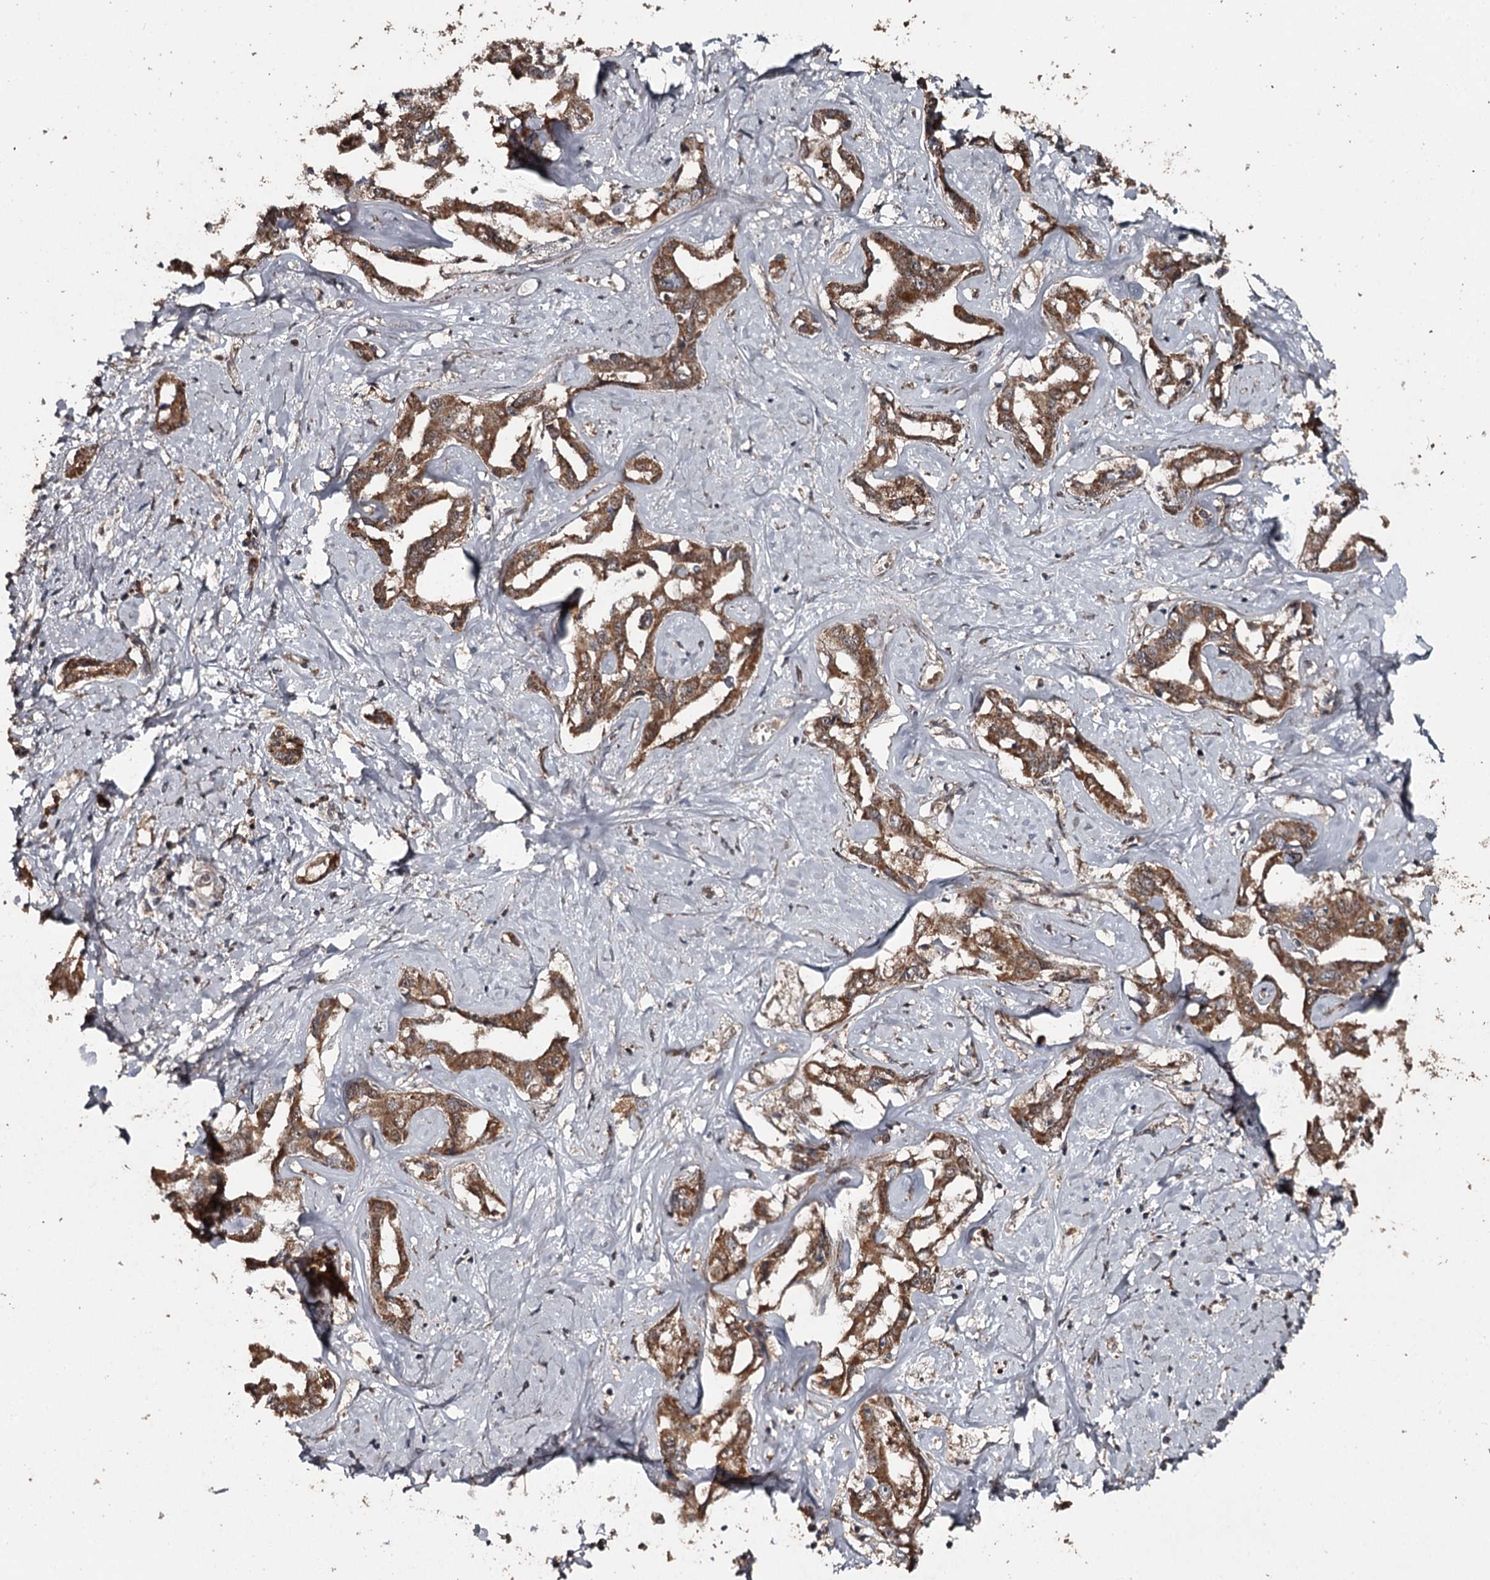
{"staining": {"intensity": "strong", "quantity": ">75%", "location": "cytoplasmic/membranous"}, "tissue": "liver cancer", "cell_type": "Tumor cells", "image_type": "cancer", "snomed": [{"axis": "morphology", "description": "Cholangiocarcinoma"}, {"axis": "topography", "description": "Liver"}], "caption": "Cholangiocarcinoma (liver) stained for a protein reveals strong cytoplasmic/membranous positivity in tumor cells.", "gene": "WIPI1", "patient": {"sex": "male", "age": 59}}